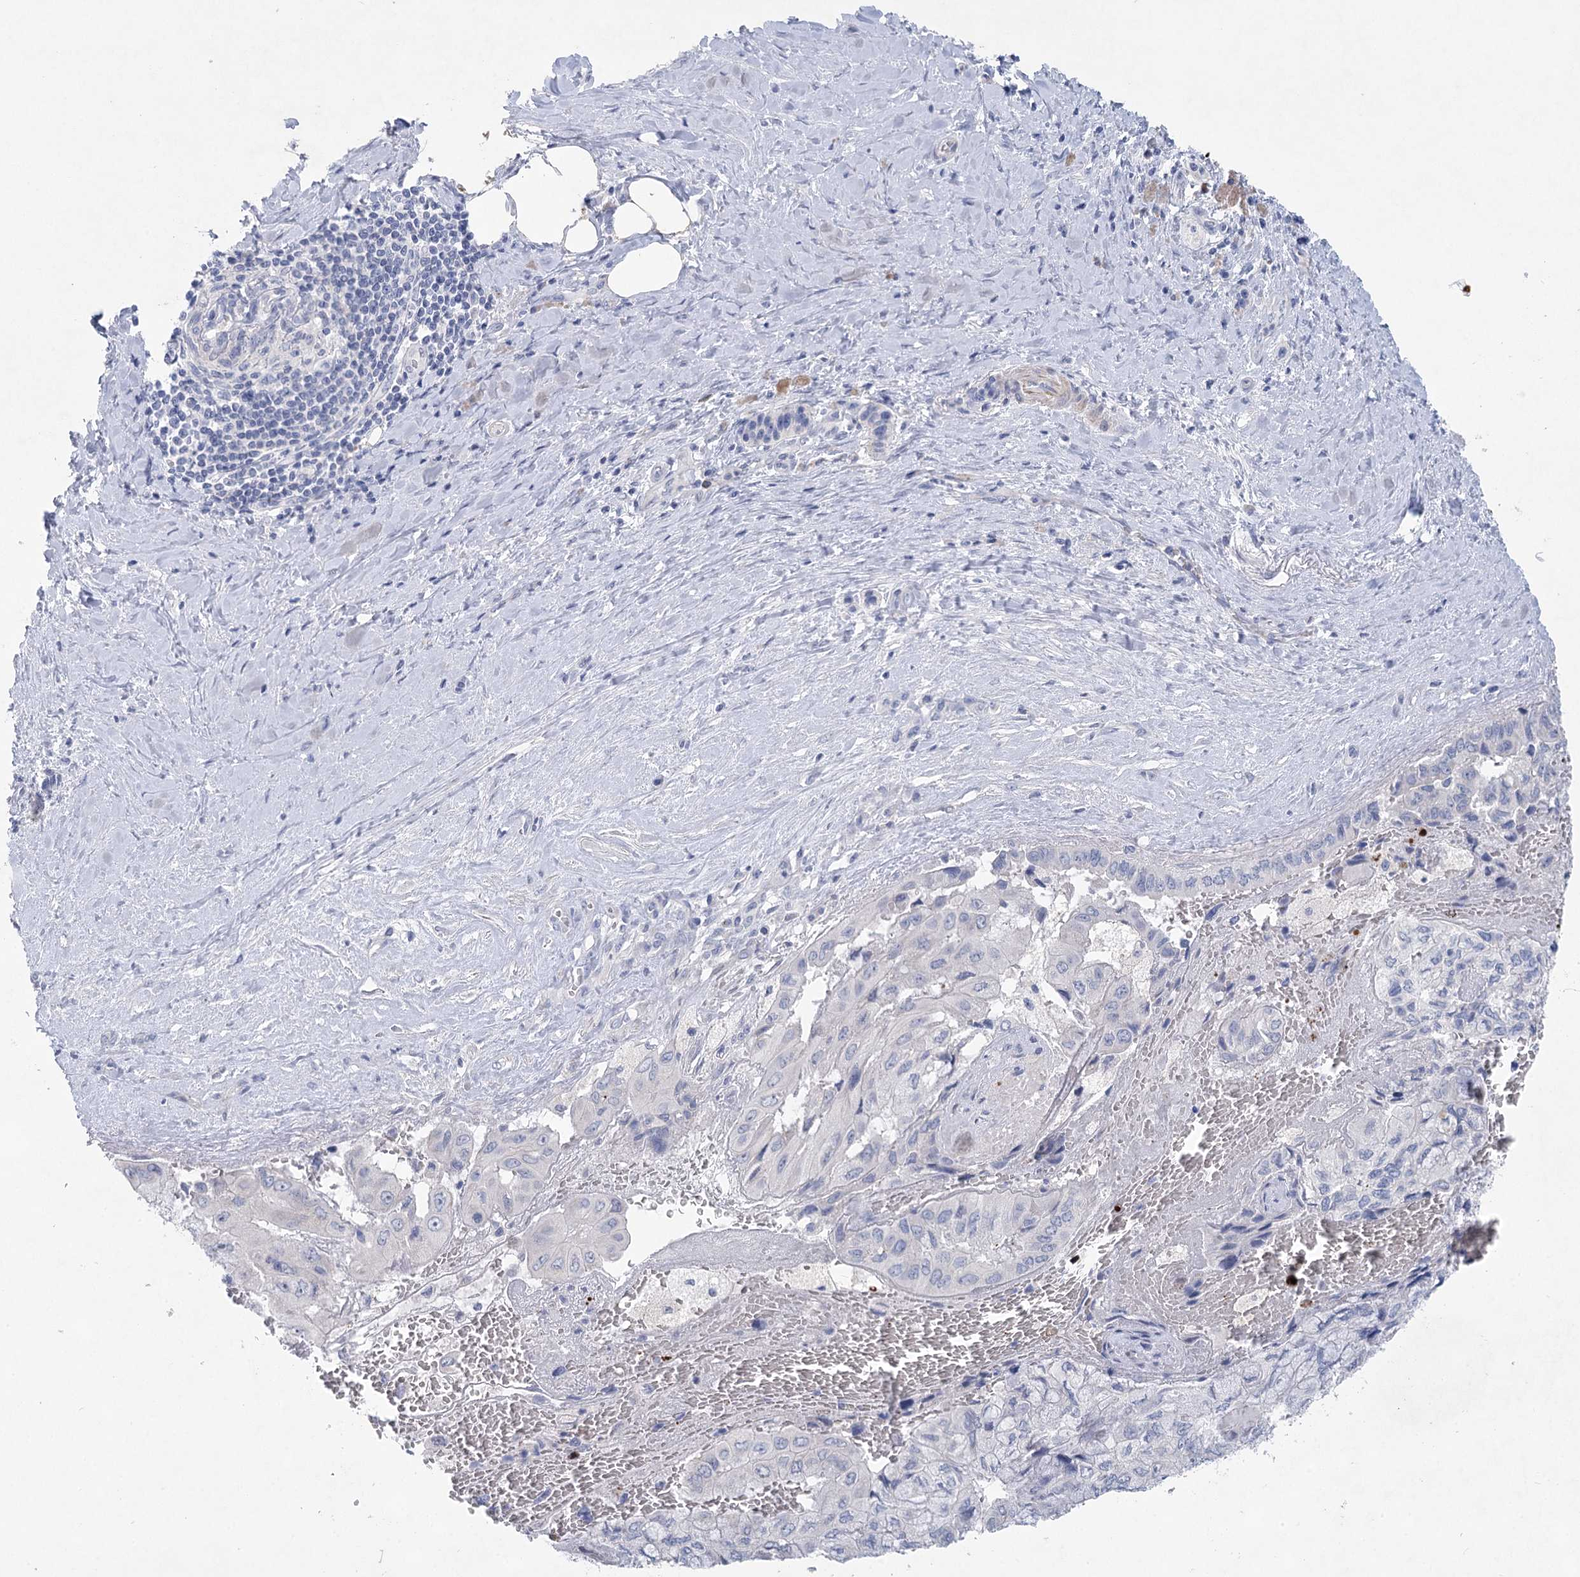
{"staining": {"intensity": "negative", "quantity": "none", "location": "none"}, "tissue": "pancreatic cancer", "cell_type": "Tumor cells", "image_type": "cancer", "snomed": [{"axis": "morphology", "description": "Adenocarcinoma, NOS"}, {"axis": "topography", "description": "Pancreas"}], "caption": "Histopathology image shows no significant protein staining in tumor cells of pancreatic cancer. (DAB (3,3'-diaminobenzidine) IHC visualized using brightfield microscopy, high magnification).", "gene": "WDR74", "patient": {"sex": "male", "age": 51}}